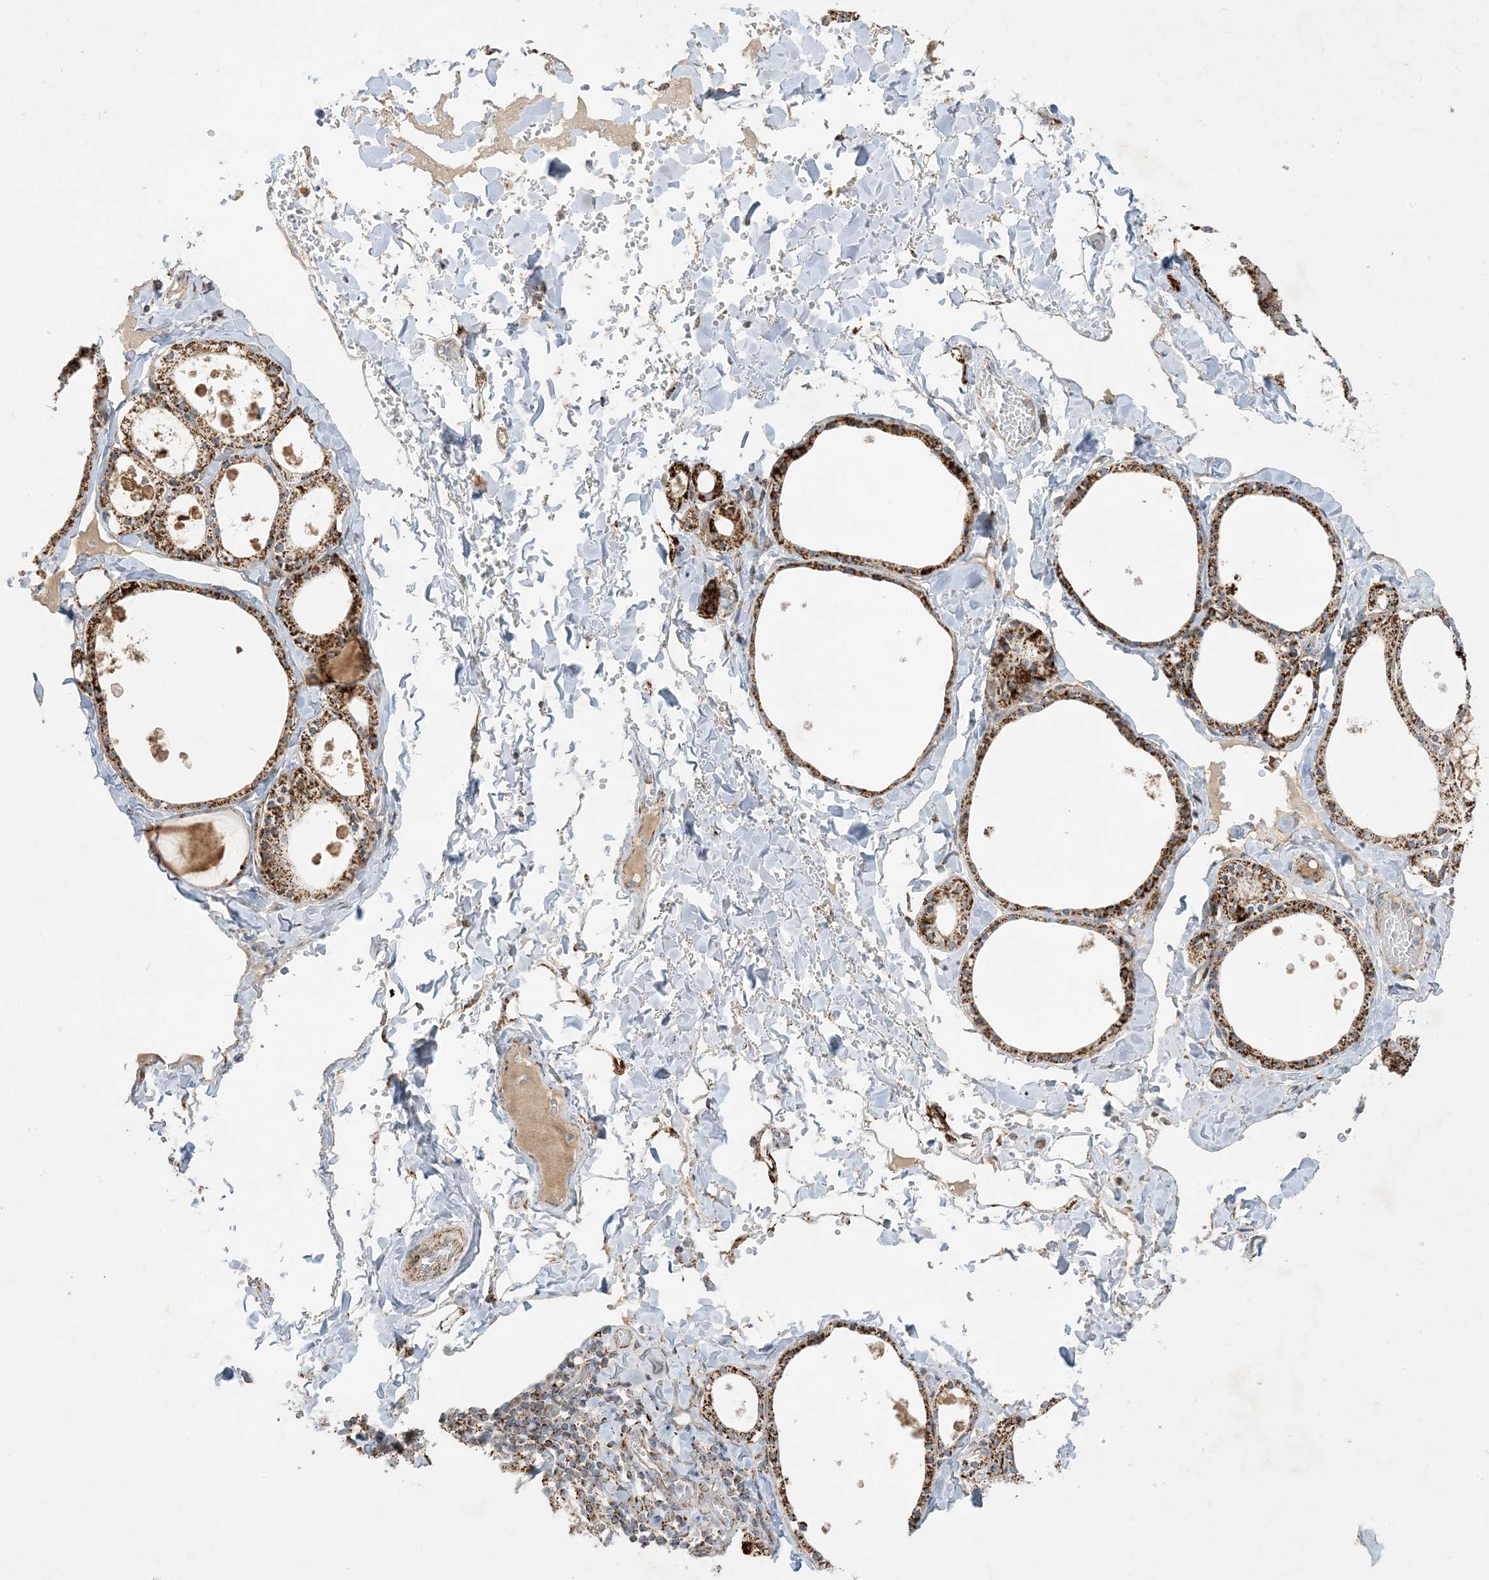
{"staining": {"intensity": "strong", "quantity": ">75%", "location": "cytoplasmic/membranous"}, "tissue": "thyroid gland", "cell_type": "Glandular cells", "image_type": "normal", "snomed": [{"axis": "morphology", "description": "Normal tissue, NOS"}, {"axis": "topography", "description": "Thyroid gland"}], "caption": "Protein analysis of benign thyroid gland shows strong cytoplasmic/membranous expression in approximately >75% of glandular cells.", "gene": "NDUFAF3", "patient": {"sex": "male", "age": 56}}